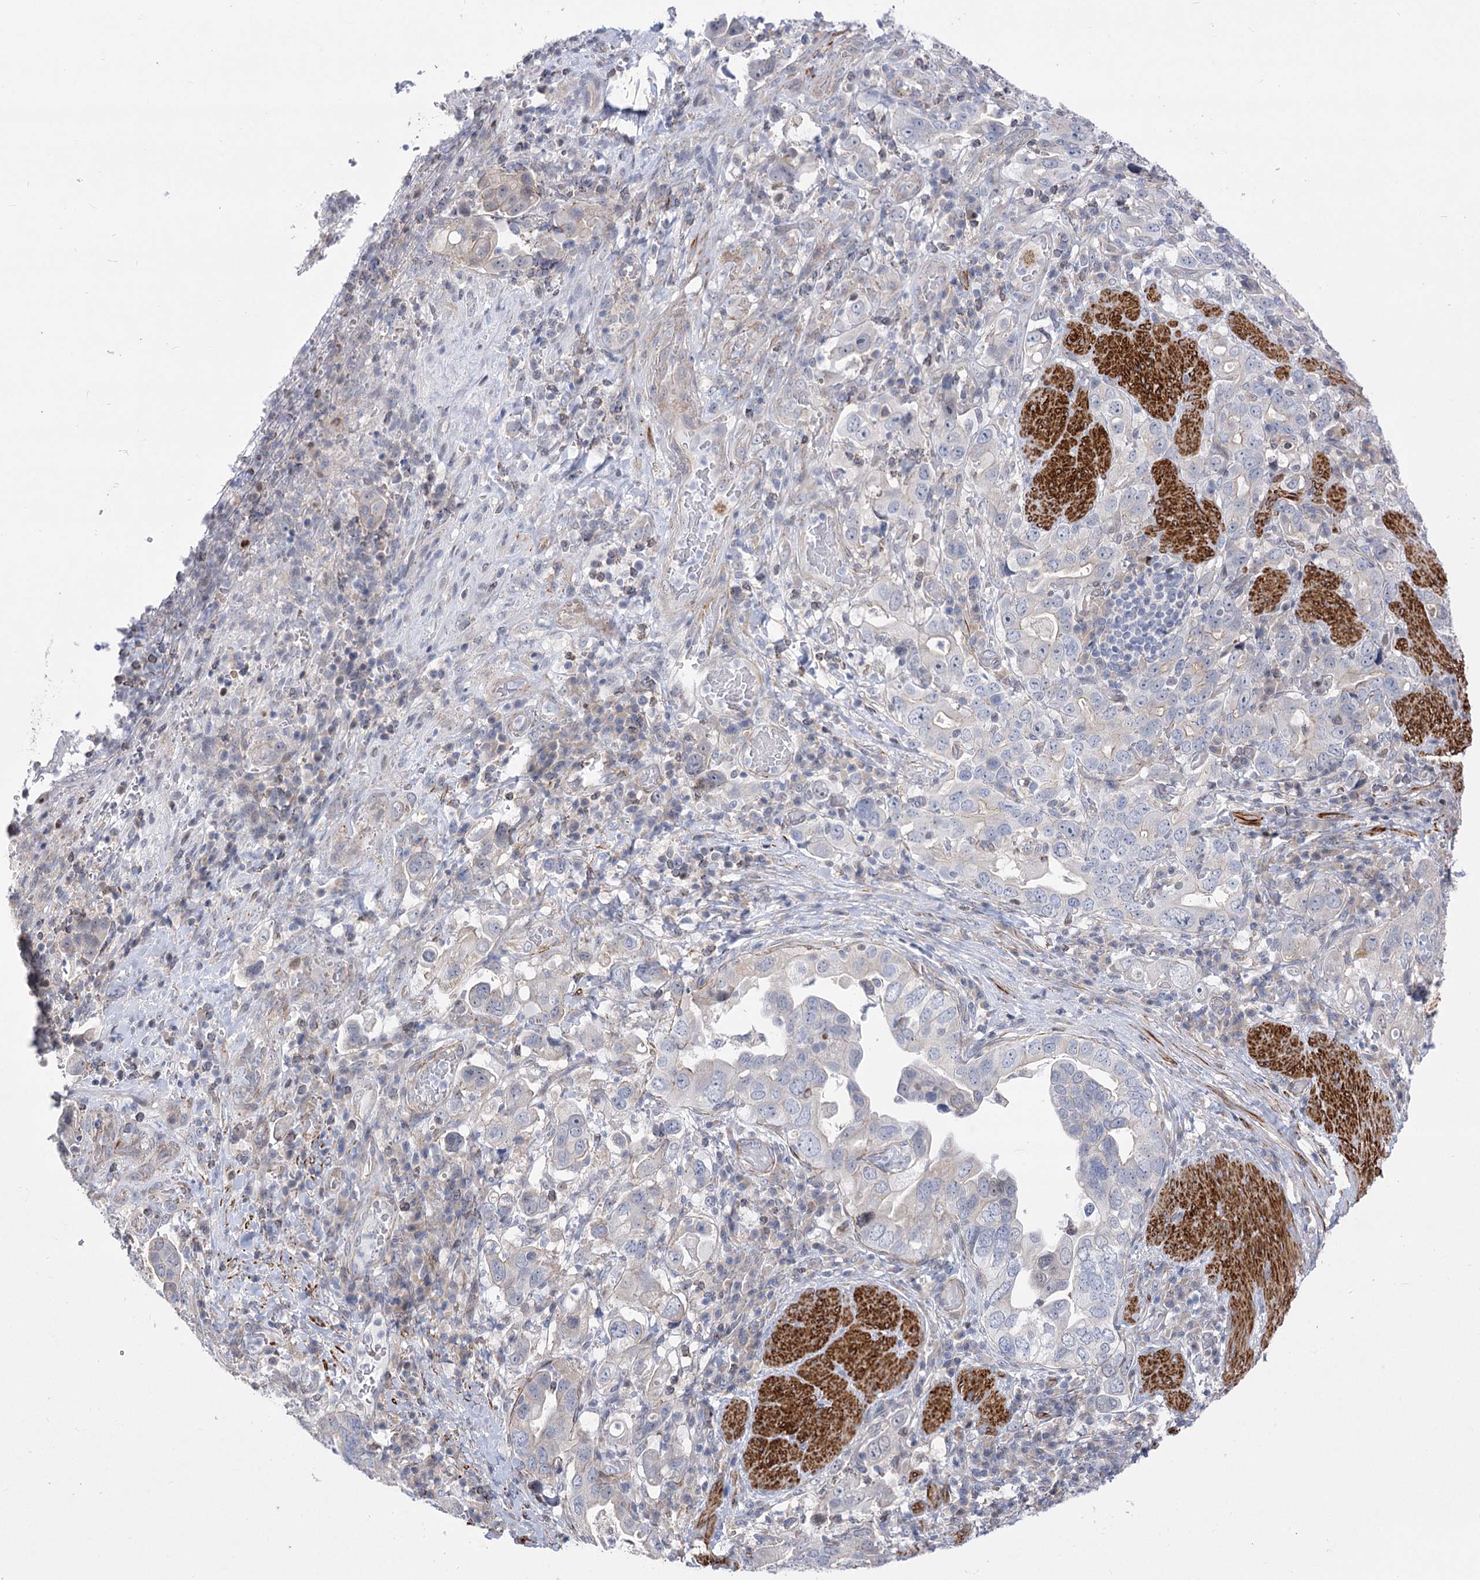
{"staining": {"intensity": "negative", "quantity": "none", "location": "none"}, "tissue": "stomach cancer", "cell_type": "Tumor cells", "image_type": "cancer", "snomed": [{"axis": "morphology", "description": "Adenocarcinoma, NOS"}, {"axis": "topography", "description": "Stomach, upper"}], "caption": "This photomicrograph is of stomach cancer stained with IHC to label a protein in brown with the nuclei are counter-stained blue. There is no staining in tumor cells.", "gene": "ARSI", "patient": {"sex": "male", "age": 62}}